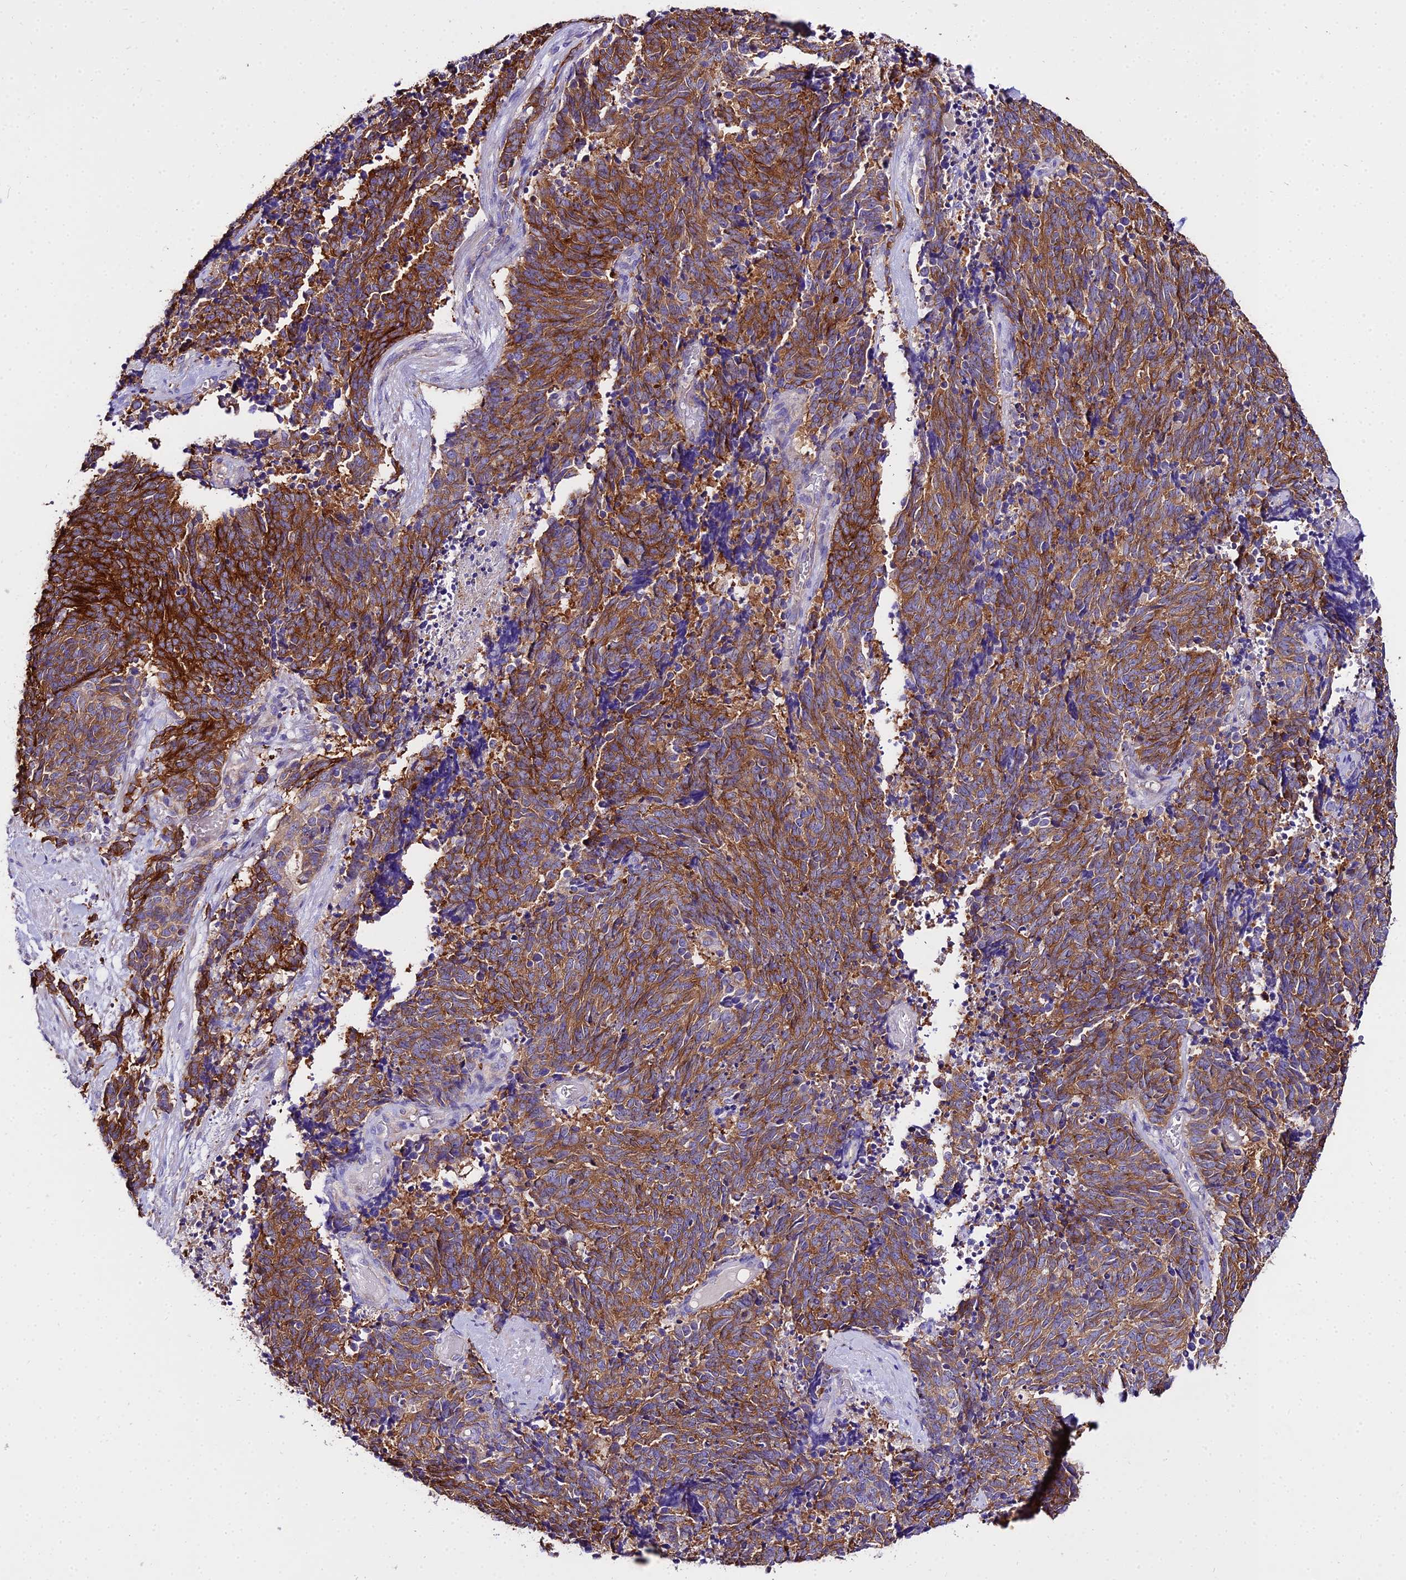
{"staining": {"intensity": "moderate", "quantity": ">75%", "location": "cytoplasmic/membranous"}, "tissue": "cervical cancer", "cell_type": "Tumor cells", "image_type": "cancer", "snomed": [{"axis": "morphology", "description": "Squamous cell carcinoma, NOS"}, {"axis": "topography", "description": "Cervix"}], "caption": "A medium amount of moderate cytoplasmic/membranous positivity is appreciated in approximately >75% of tumor cells in cervical cancer (squamous cell carcinoma) tissue. (Stains: DAB in brown, nuclei in blue, Microscopy: brightfield microscopy at high magnification).", "gene": "TUBA3D", "patient": {"sex": "female", "age": 29}}